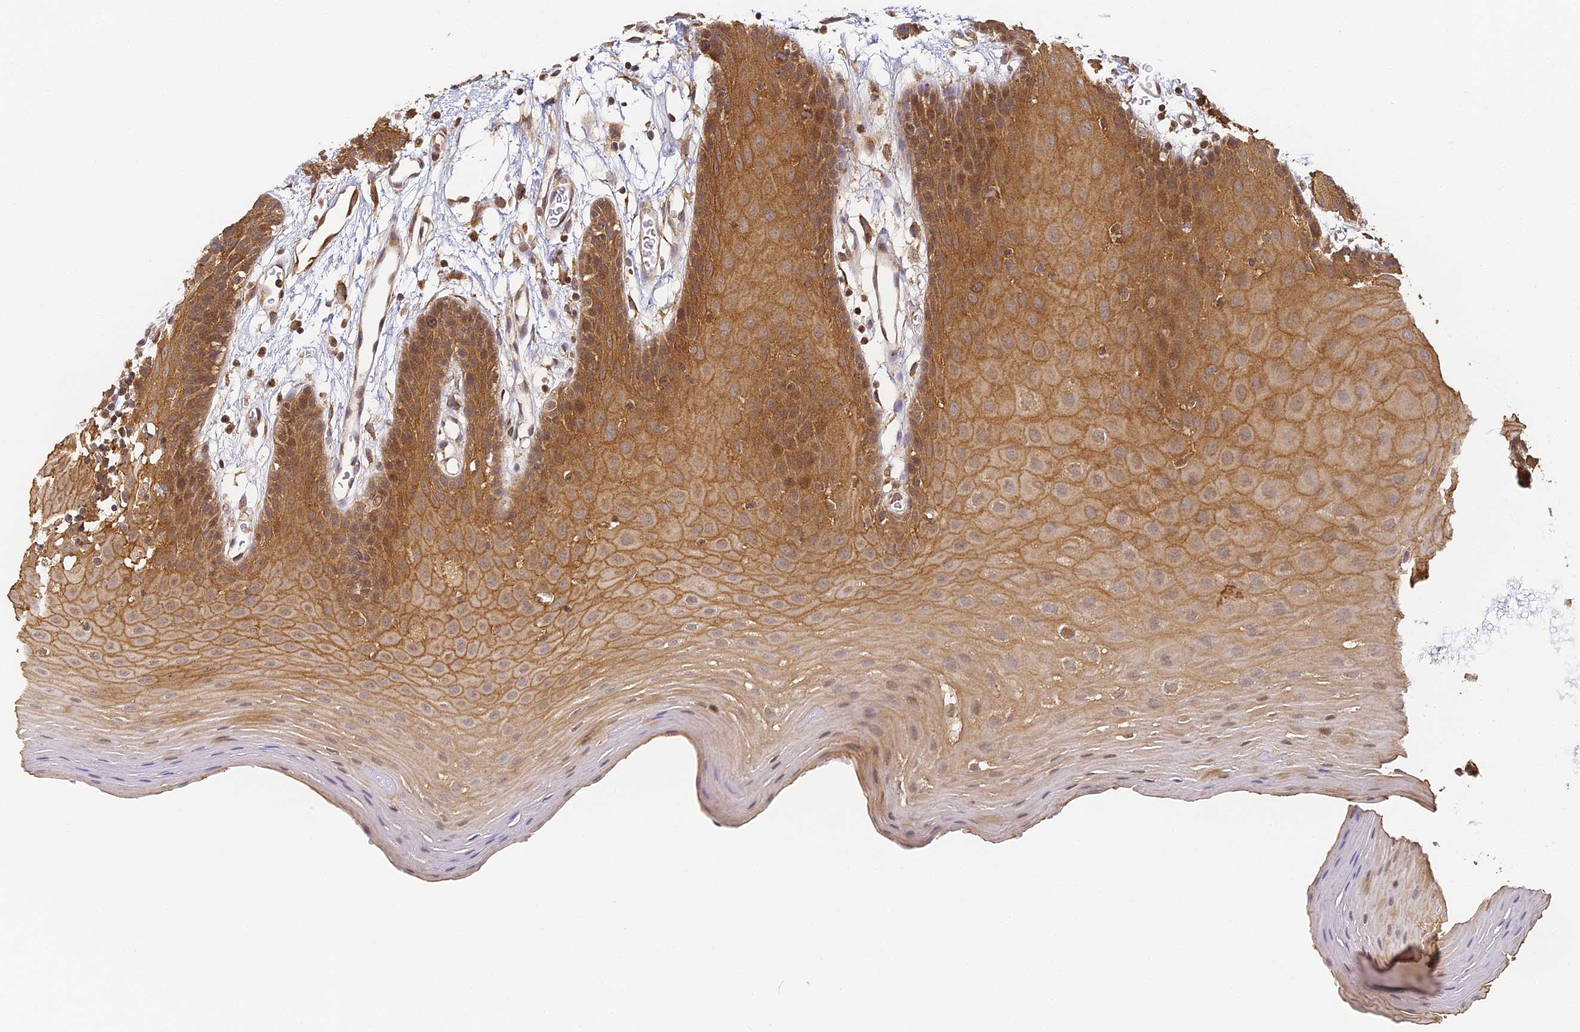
{"staining": {"intensity": "moderate", "quantity": ">75%", "location": "cytoplasmic/membranous,nuclear"}, "tissue": "oral mucosa", "cell_type": "Squamous epithelial cells", "image_type": "normal", "snomed": [{"axis": "morphology", "description": "Normal tissue, NOS"}, {"axis": "topography", "description": "Skeletal muscle"}, {"axis": "topography", "description": "Oral tissue"}, {"axis": "topography", "description": "Salivary gland"}, {"axis": "topography", "description": "Peripheral nerve tissue"}], "caption": "Protein staining of benign oral mucosa reveals moderate cytoplasmic/membranous,nuclear staining in approximately >75% of squamous epithelial cells.", "gene": "ENSG00000268870", "patient": {"sex": "male", "age": 54}}